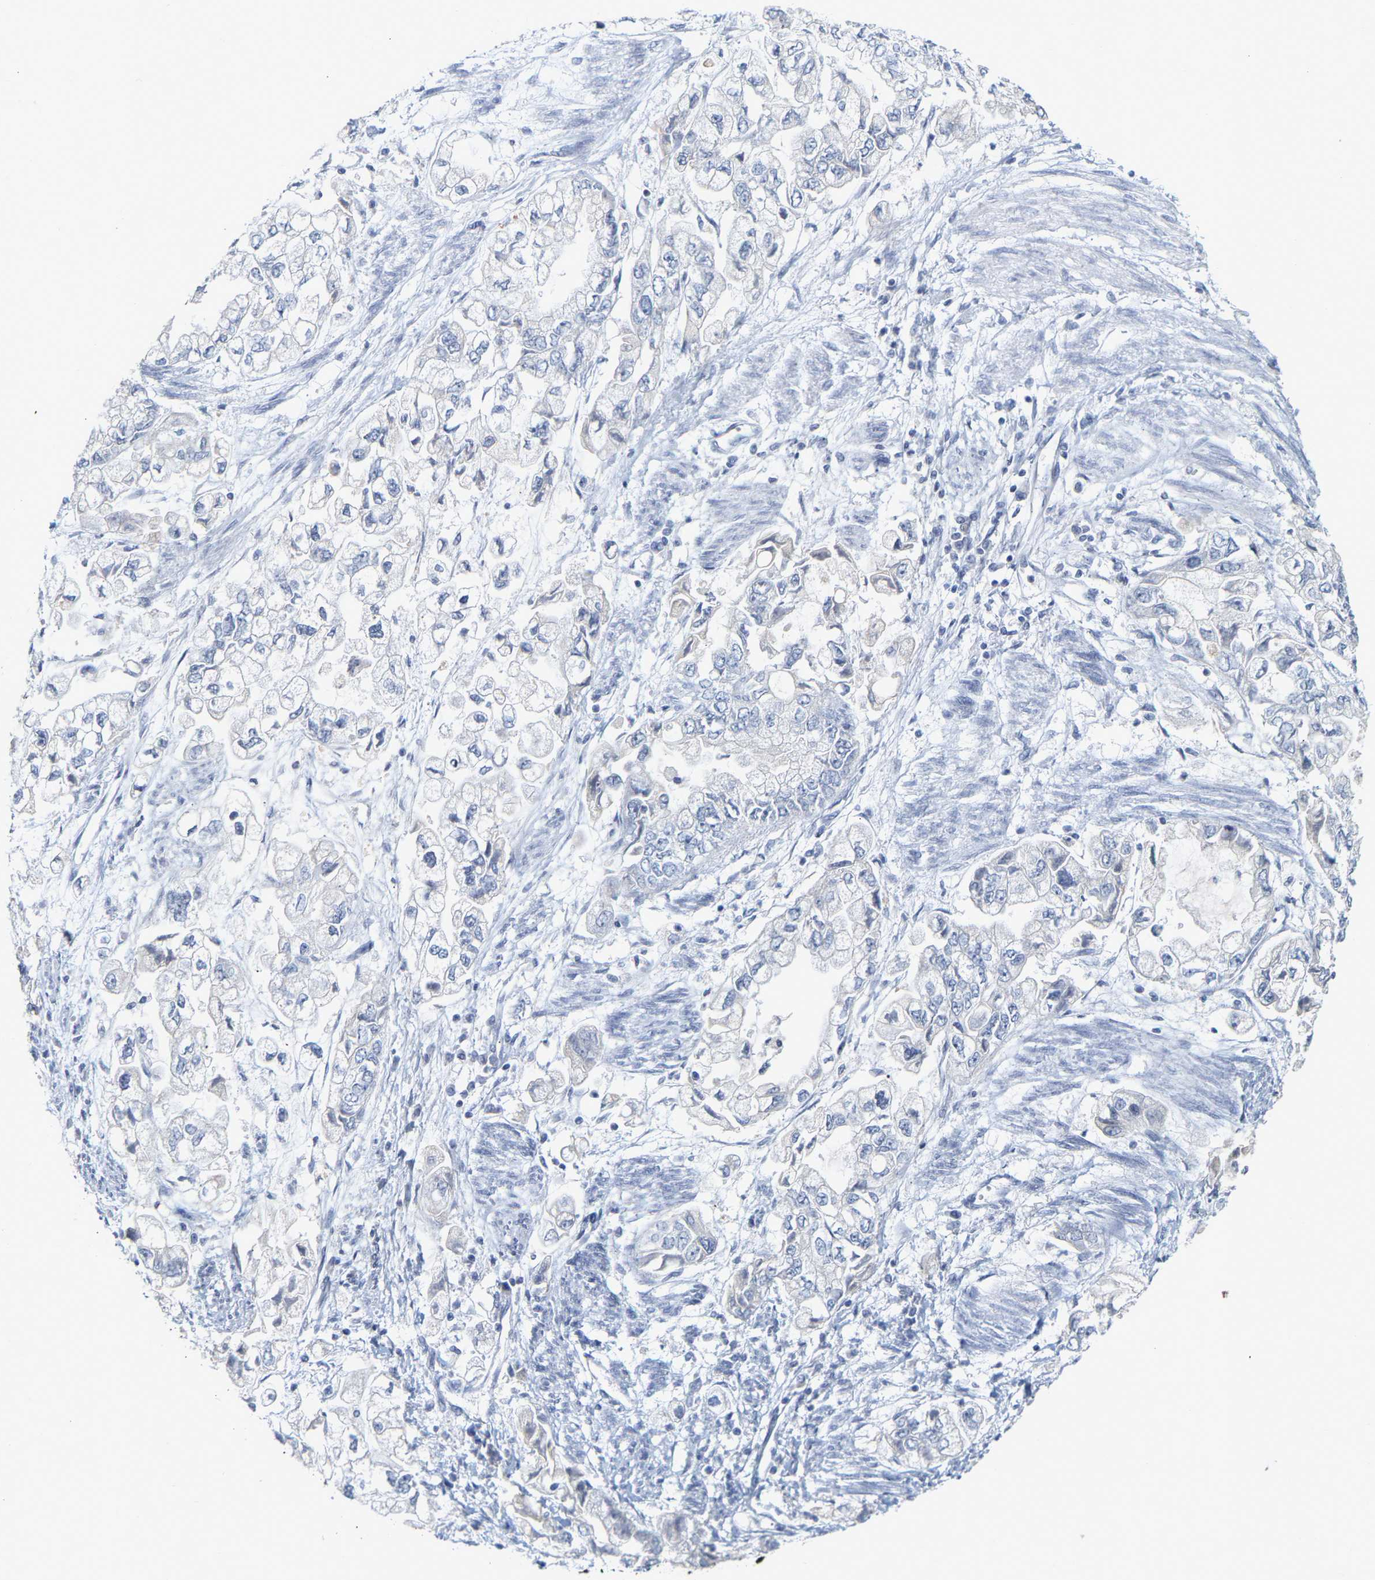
{"staining": {"intensity": "negative", "quantity": "none", "location": "none"}, "tissue": "stomach cancer", "cell_type": "Tumor cells", "image_type": "cancer", "snomed": [{"axis": "morphology", "description": "Normal tissue, NOS"}, {"axis": "morphology", "description": "Adenocarcinoma, NOS"}, {"axis": "topography", "description": "Stomach"}], "caption": "DAB (3,3'-diaminobenzidine) immunohistochemical staining of human stomach adenocarcinoma demonstrates no significant positivity in tumor cells. (DAB immunohistochemistry (IHC) with hematoxylin counter stain).", "gene": "KRT76", "patient": {"sex": "male", "age": 62}}